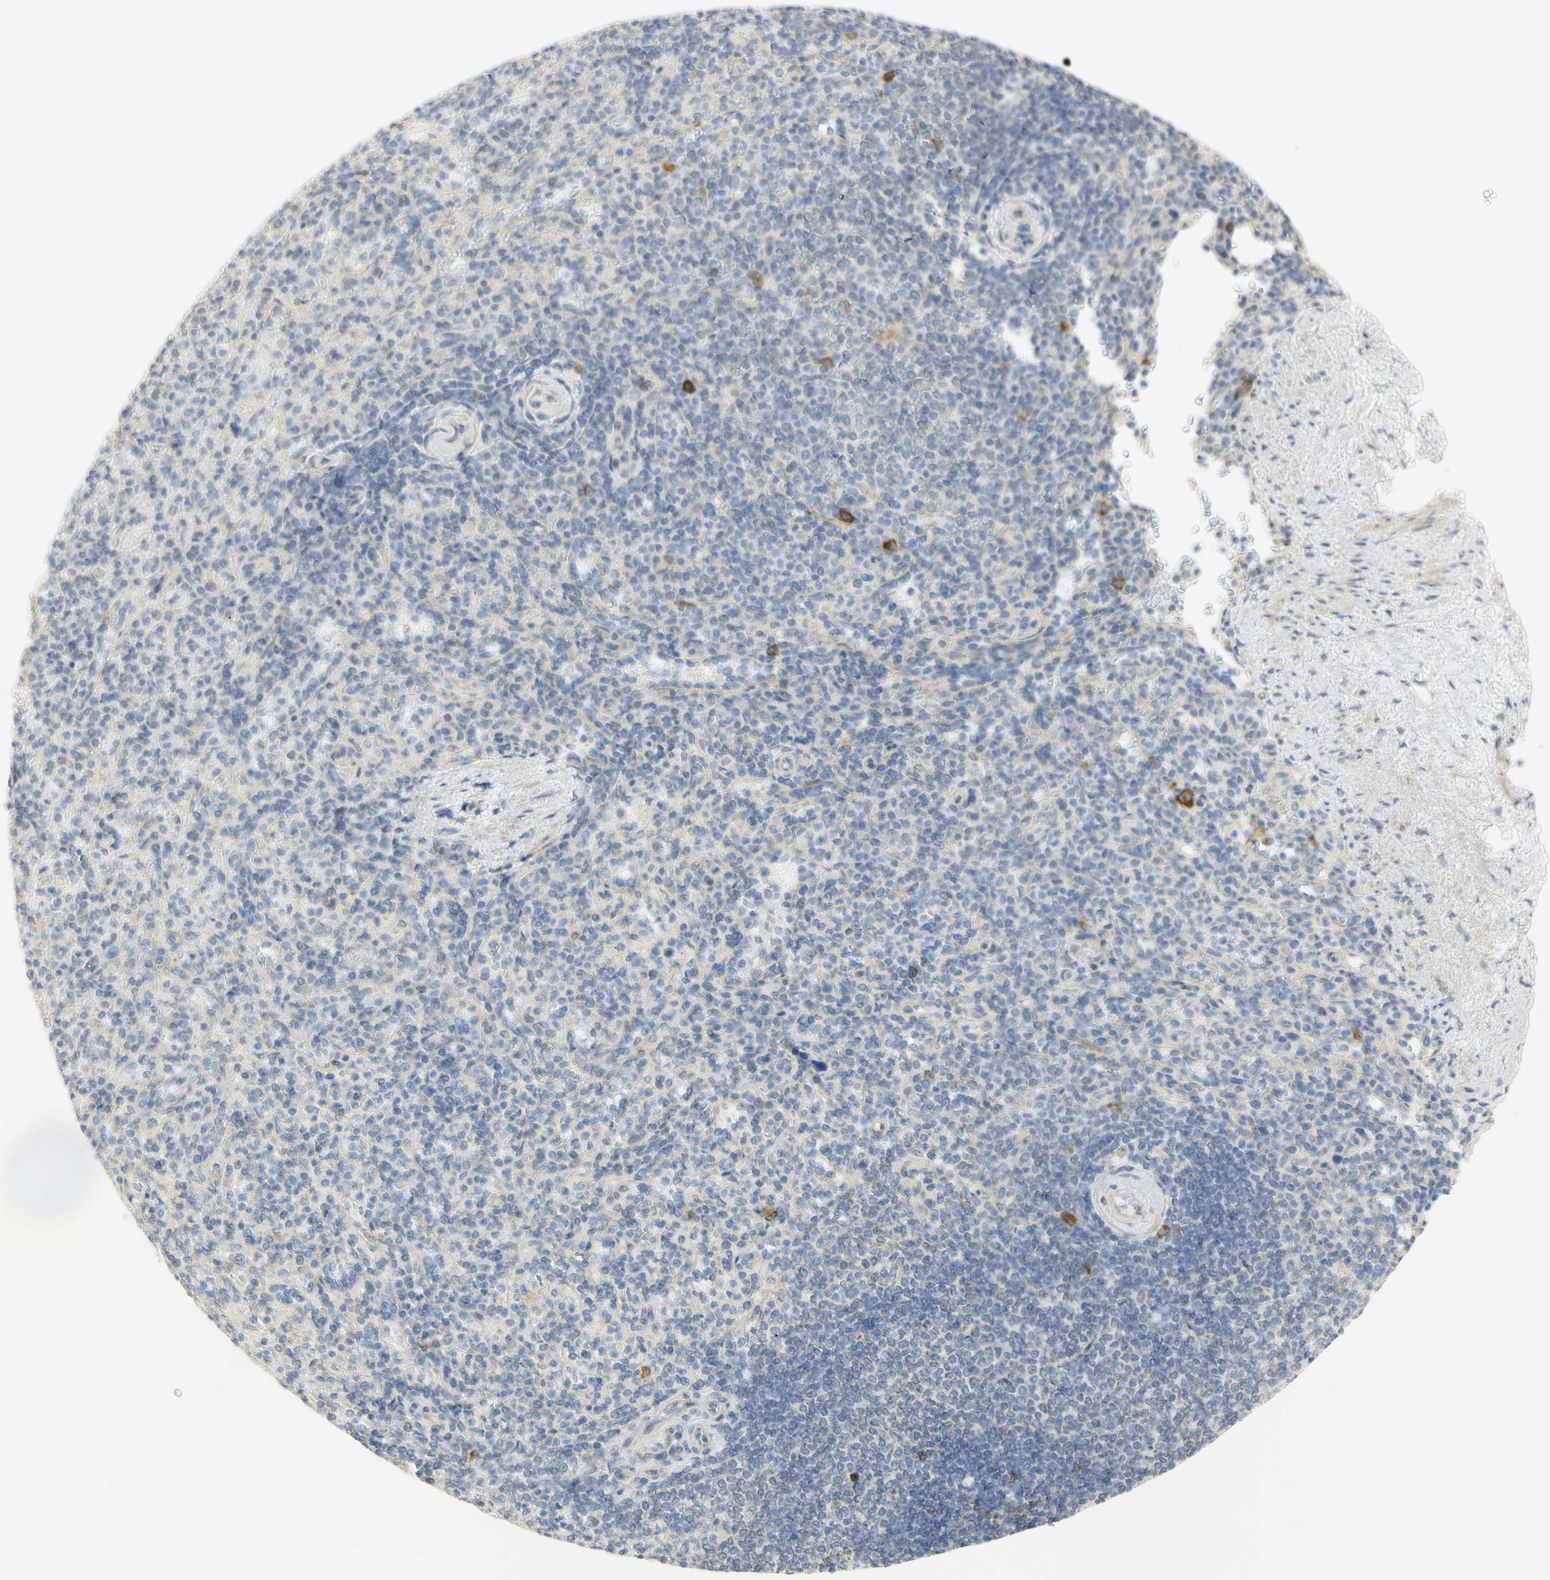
{"staining": {"intensity": "strong", "quantity": "<25%", "location": "cytoplasmic/membranous"}, "tissue": "spleen", "cell_type": "Cells in red pulp", "image_type": "normal", "snomed": [{"axis": "morphology", "description": "Normal tissue, NOS"}, {"axis": "topography", "description": "Spleen"}], "caption": "The immunohistochemical stain shows strong cytoplasmic/membranous expression in cells in red pulp of benign spleen.", "gene": "KIF11", "patient": {"sex": "female", "age": 74}}